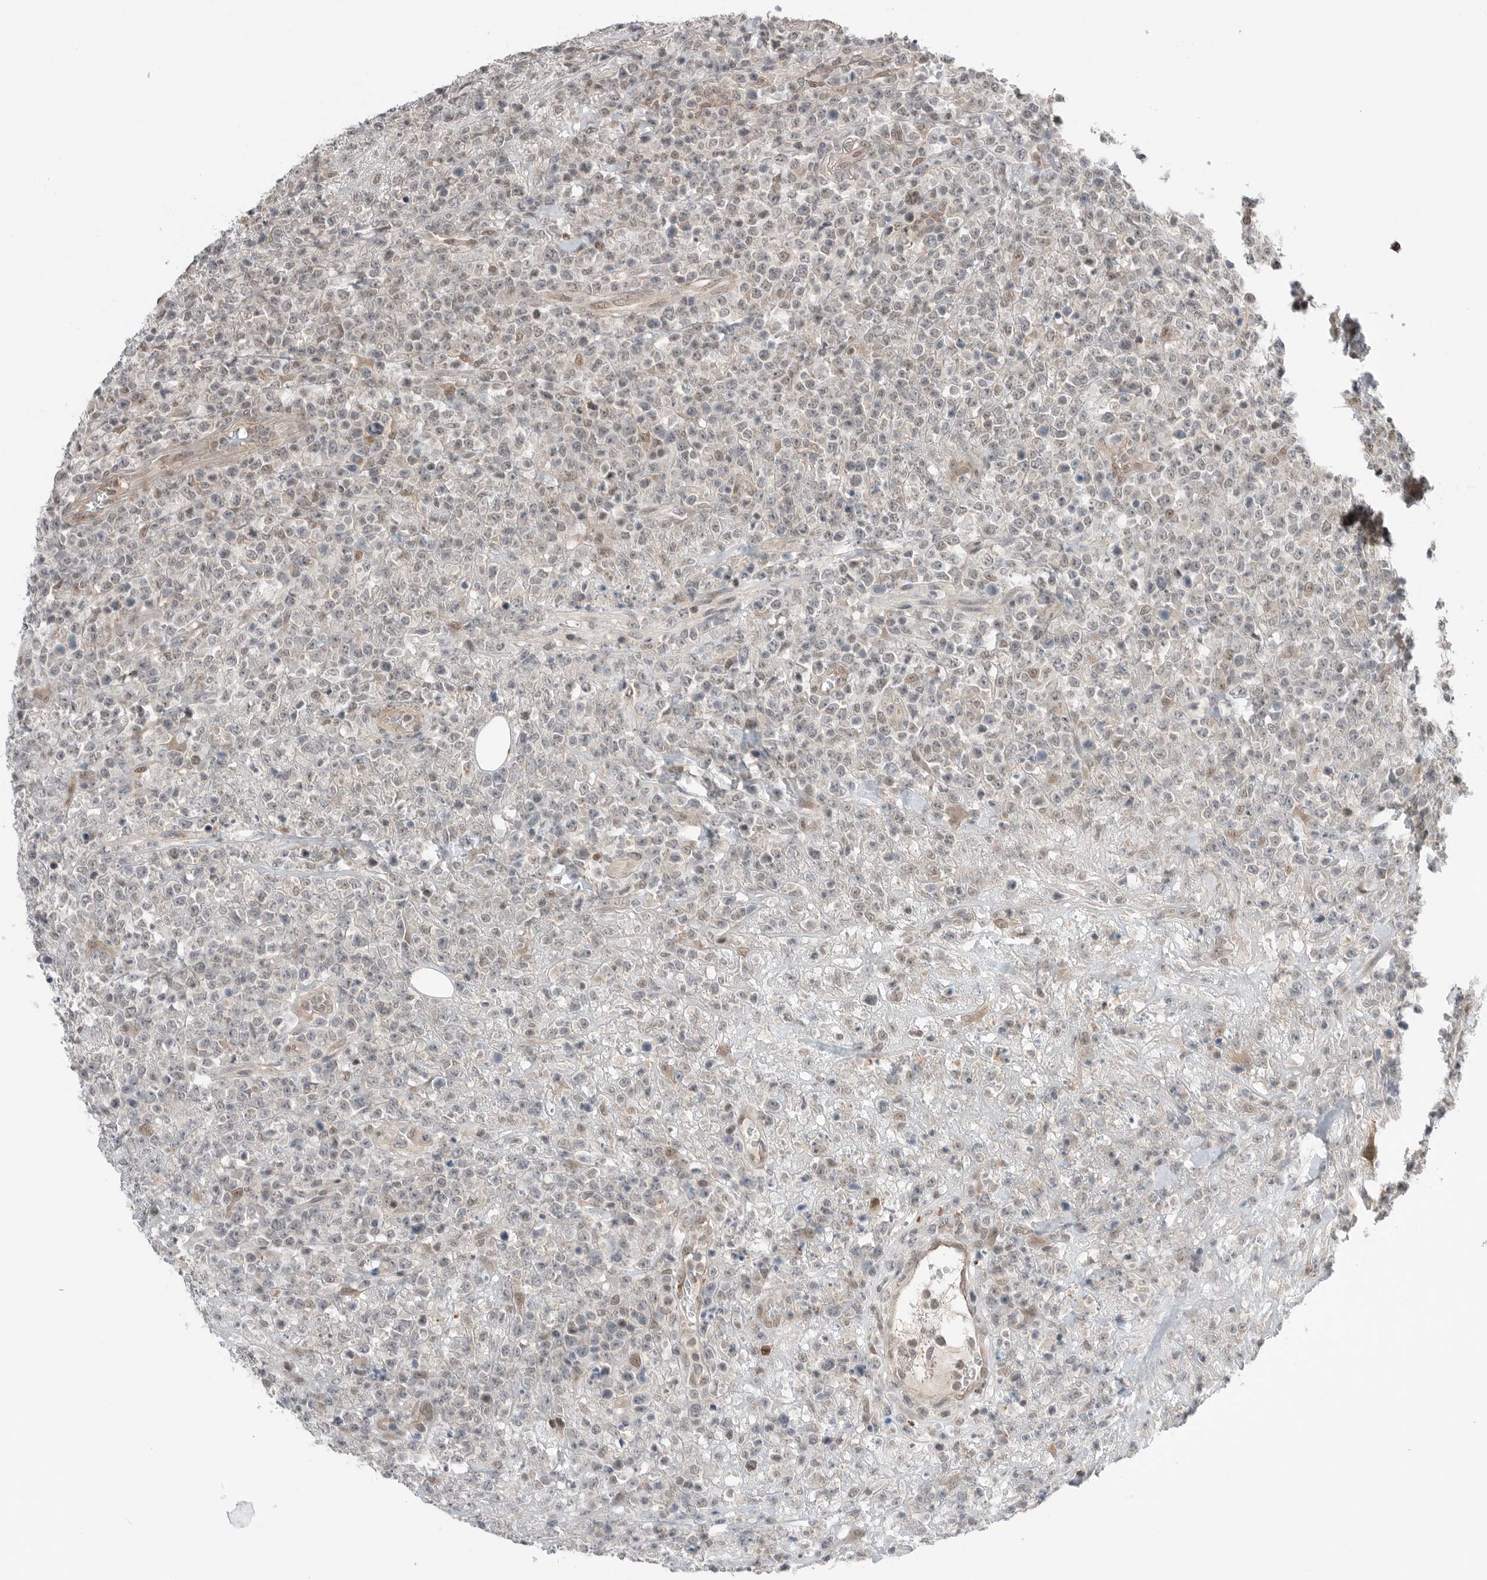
{"staining": {"intensity": "weak", "quantity": "25%-75%", "location": "nuclear"}, "tissue": "lymphoma", "cell_type": "Tumor cells", "image_type": "cancer", "snomed": [{"axis": "morphology", "description": "Malignant lymphoma, non-Hodgkin's type, High grade"}, {"axis": "topography", "description": "Colon"}], "caption": "The photomicrograph demonstrates a brown stain indicating the presence of a protein in the nuclear of tumor cells in high-grade malignant lymphoma, non-Hodgkin's type.", "gene": "NTAQ1", "patient": {"sex": "female", "age": 53}}